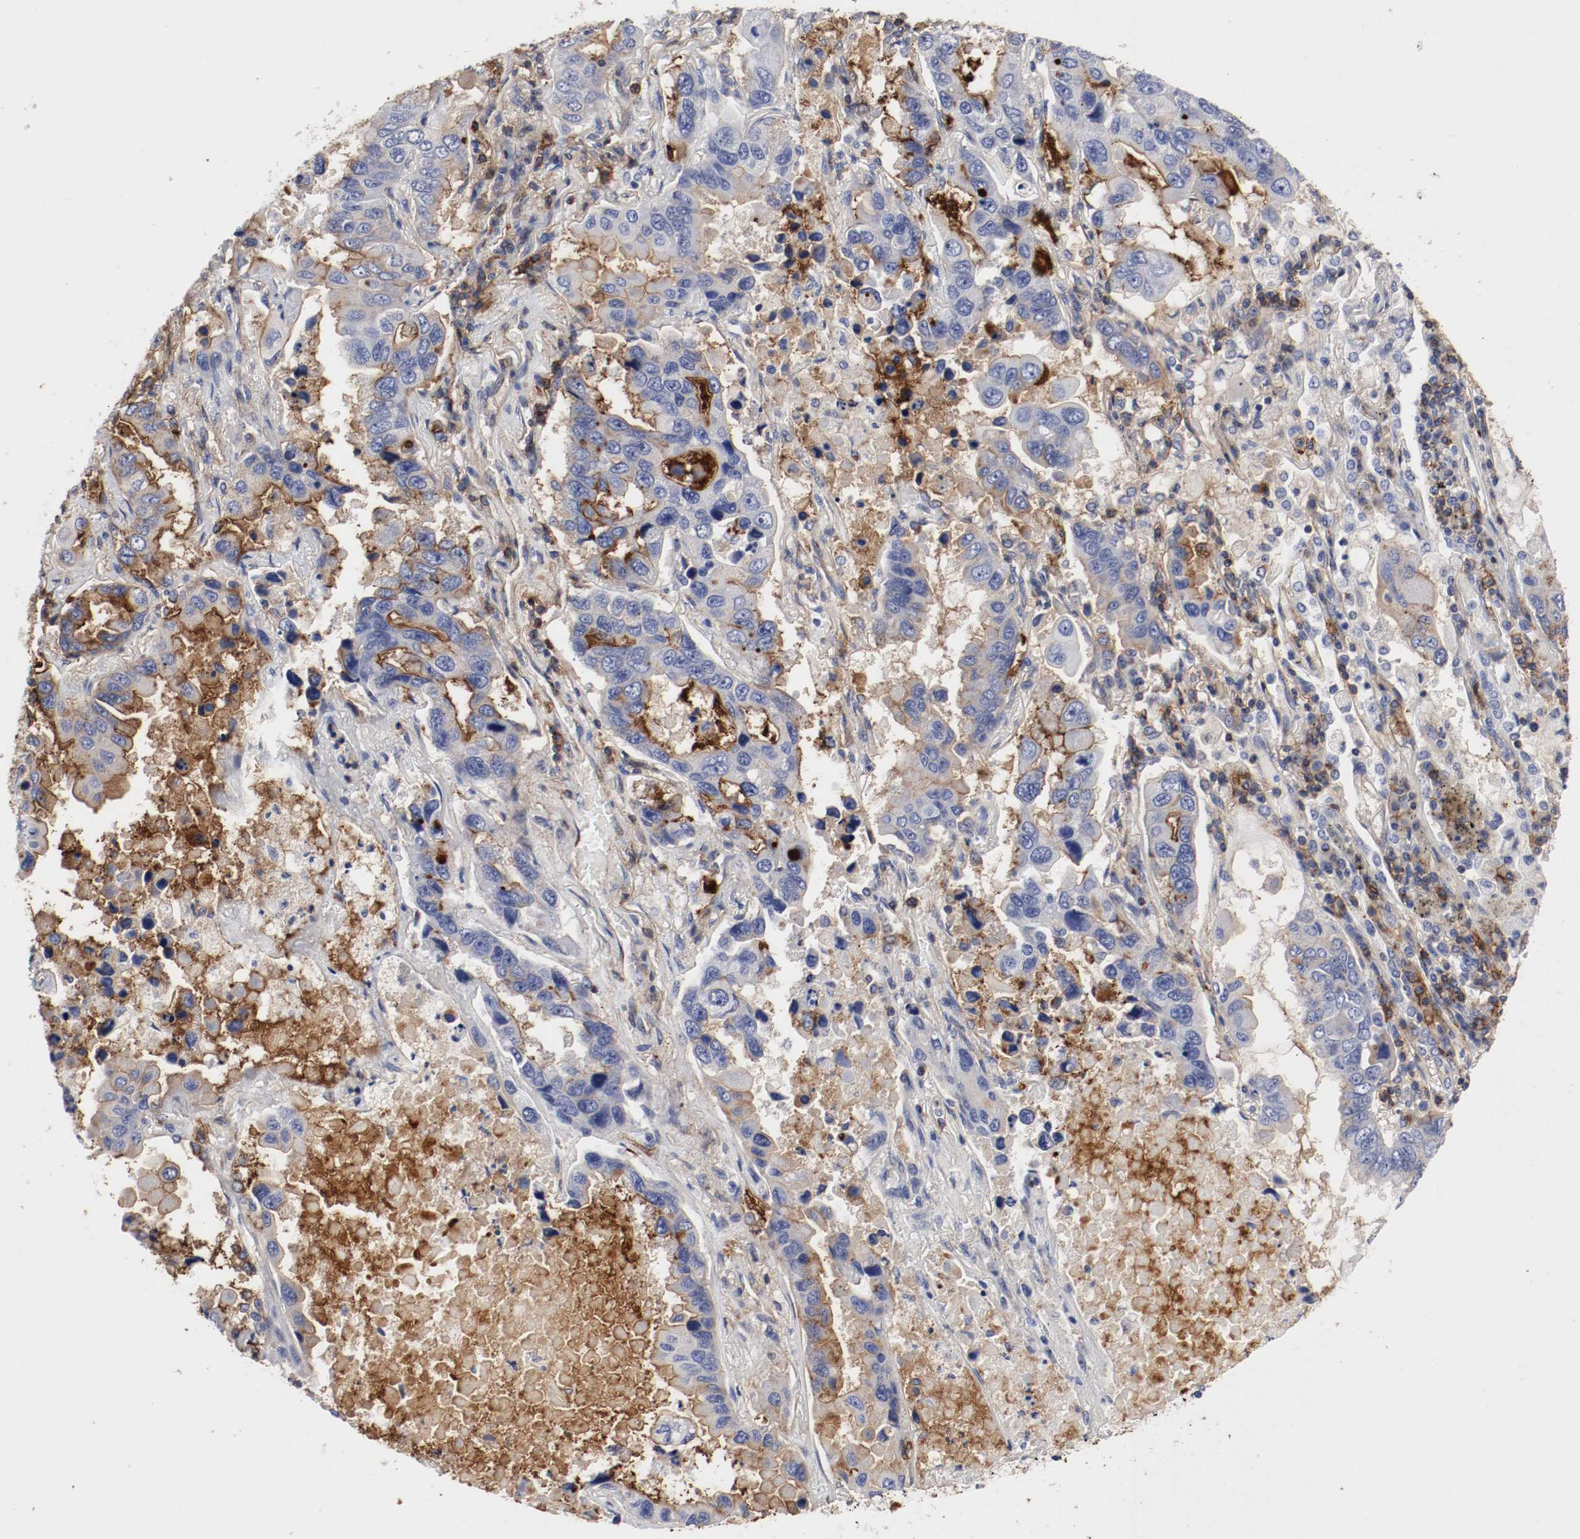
{"staining": {"intensity": "strong", "quantity": "25%-75%", "location": "cytoplasmic/membranous"}, "tissue": "lung cancer", "cell_type": "Tumor cells", "image_type": "cancer", "snomed": [{"axis": "morphology", "description": "Adenocarcinoma, NOS"}, {"axis": "topography", "description": "Lung"}], "caption": "Protein analysis of lung cancer tissue displays strong cytoplasmic/membranous positivity in approximately 25%-75% of tumor cells. Nuclei are stained in blue.", "gene": "IFITM1", "patient": {"sex": "male", "age": 64}}